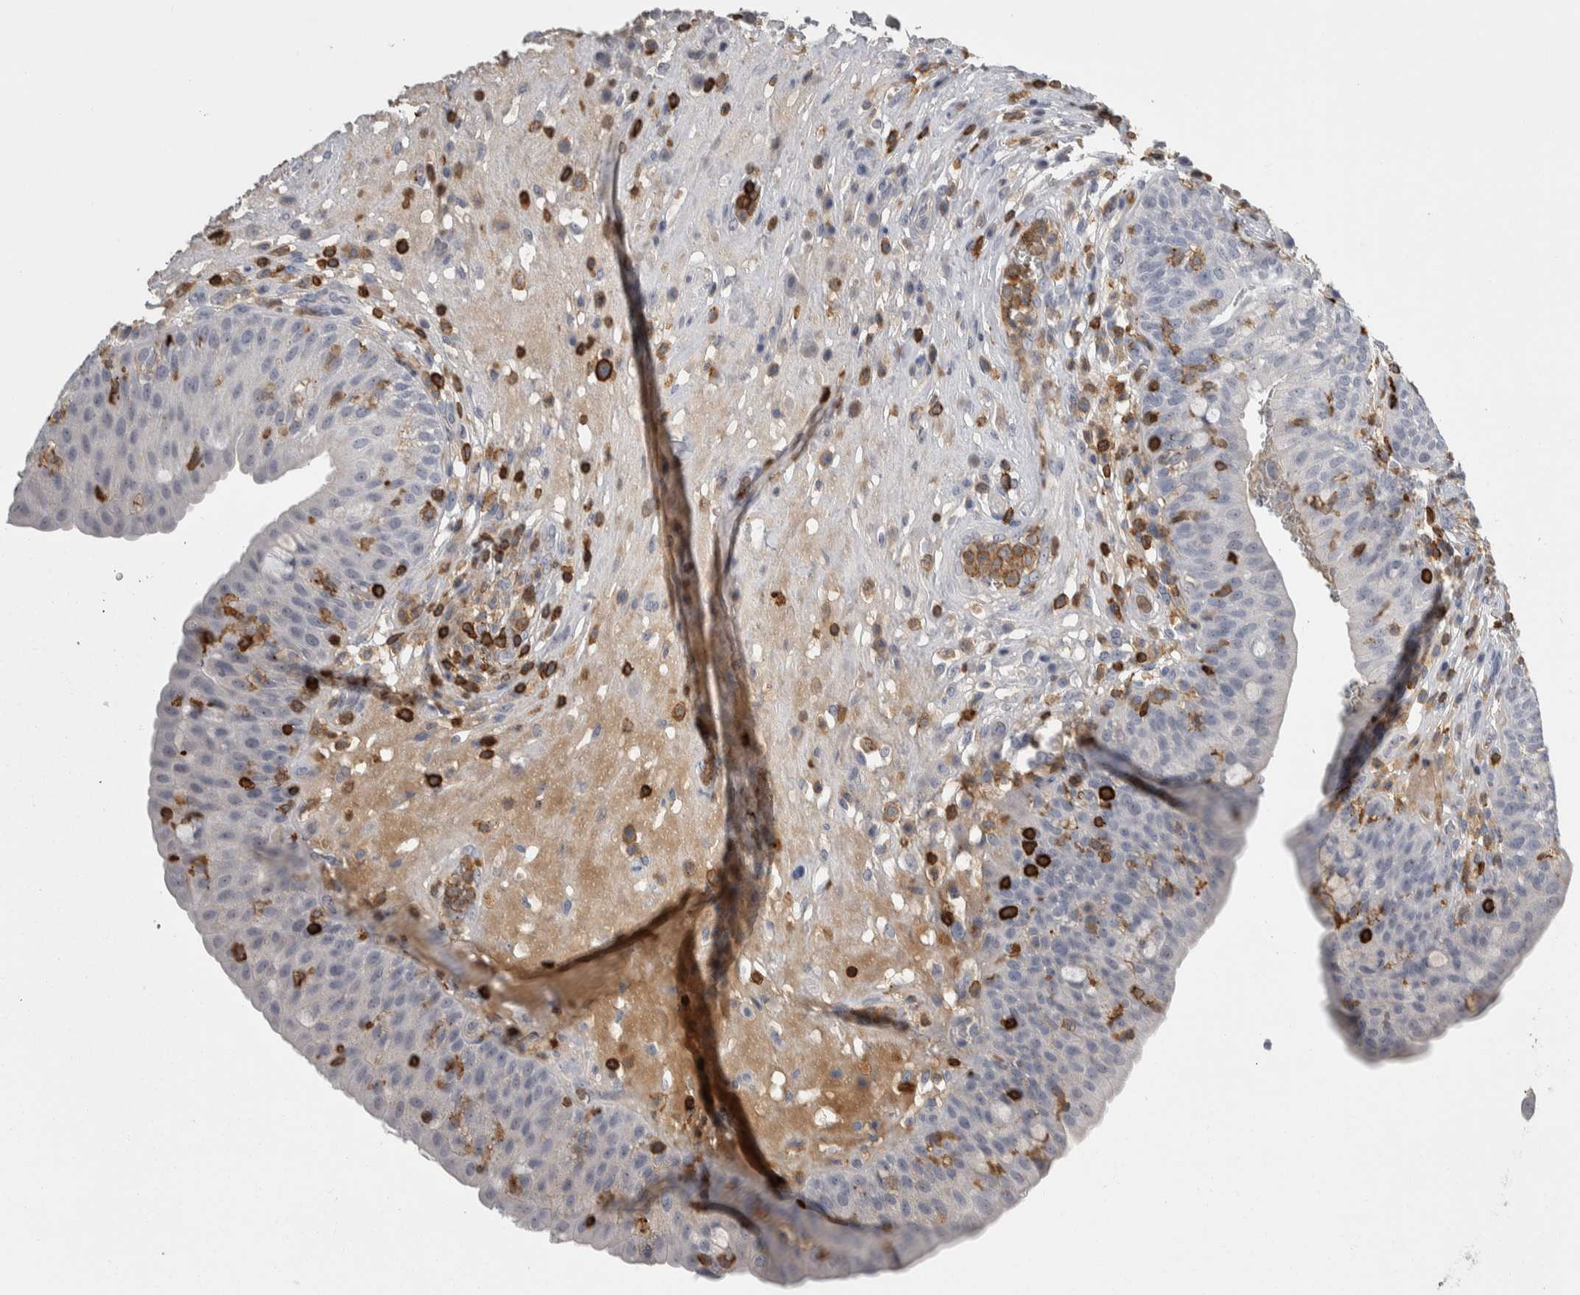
{"staining": {"intensity": "negative", "quantity": "none", "location": "none"}, "tissue": "urinary bladder", "cell_type": "Urothelial cells", "image_type": "normal", "snomed": [{"axis": "morphology", "description": "Normal tissue, NOS"}, {"axis": "topography", "description": "Urinary bladder"}], "caption": "Immunohistochemistry (IHC) of benign human urinary bladder reveals no positivity in urothelial cells. Brightfield microscopy of immunohistochemistry stained with DAB (3,3'-diaminobenzidine) (brown) and hematoxylin (blue), captured at high magnification.", "gene": "CEP295NL", "patient": {"sex": "female", "age": 62}}